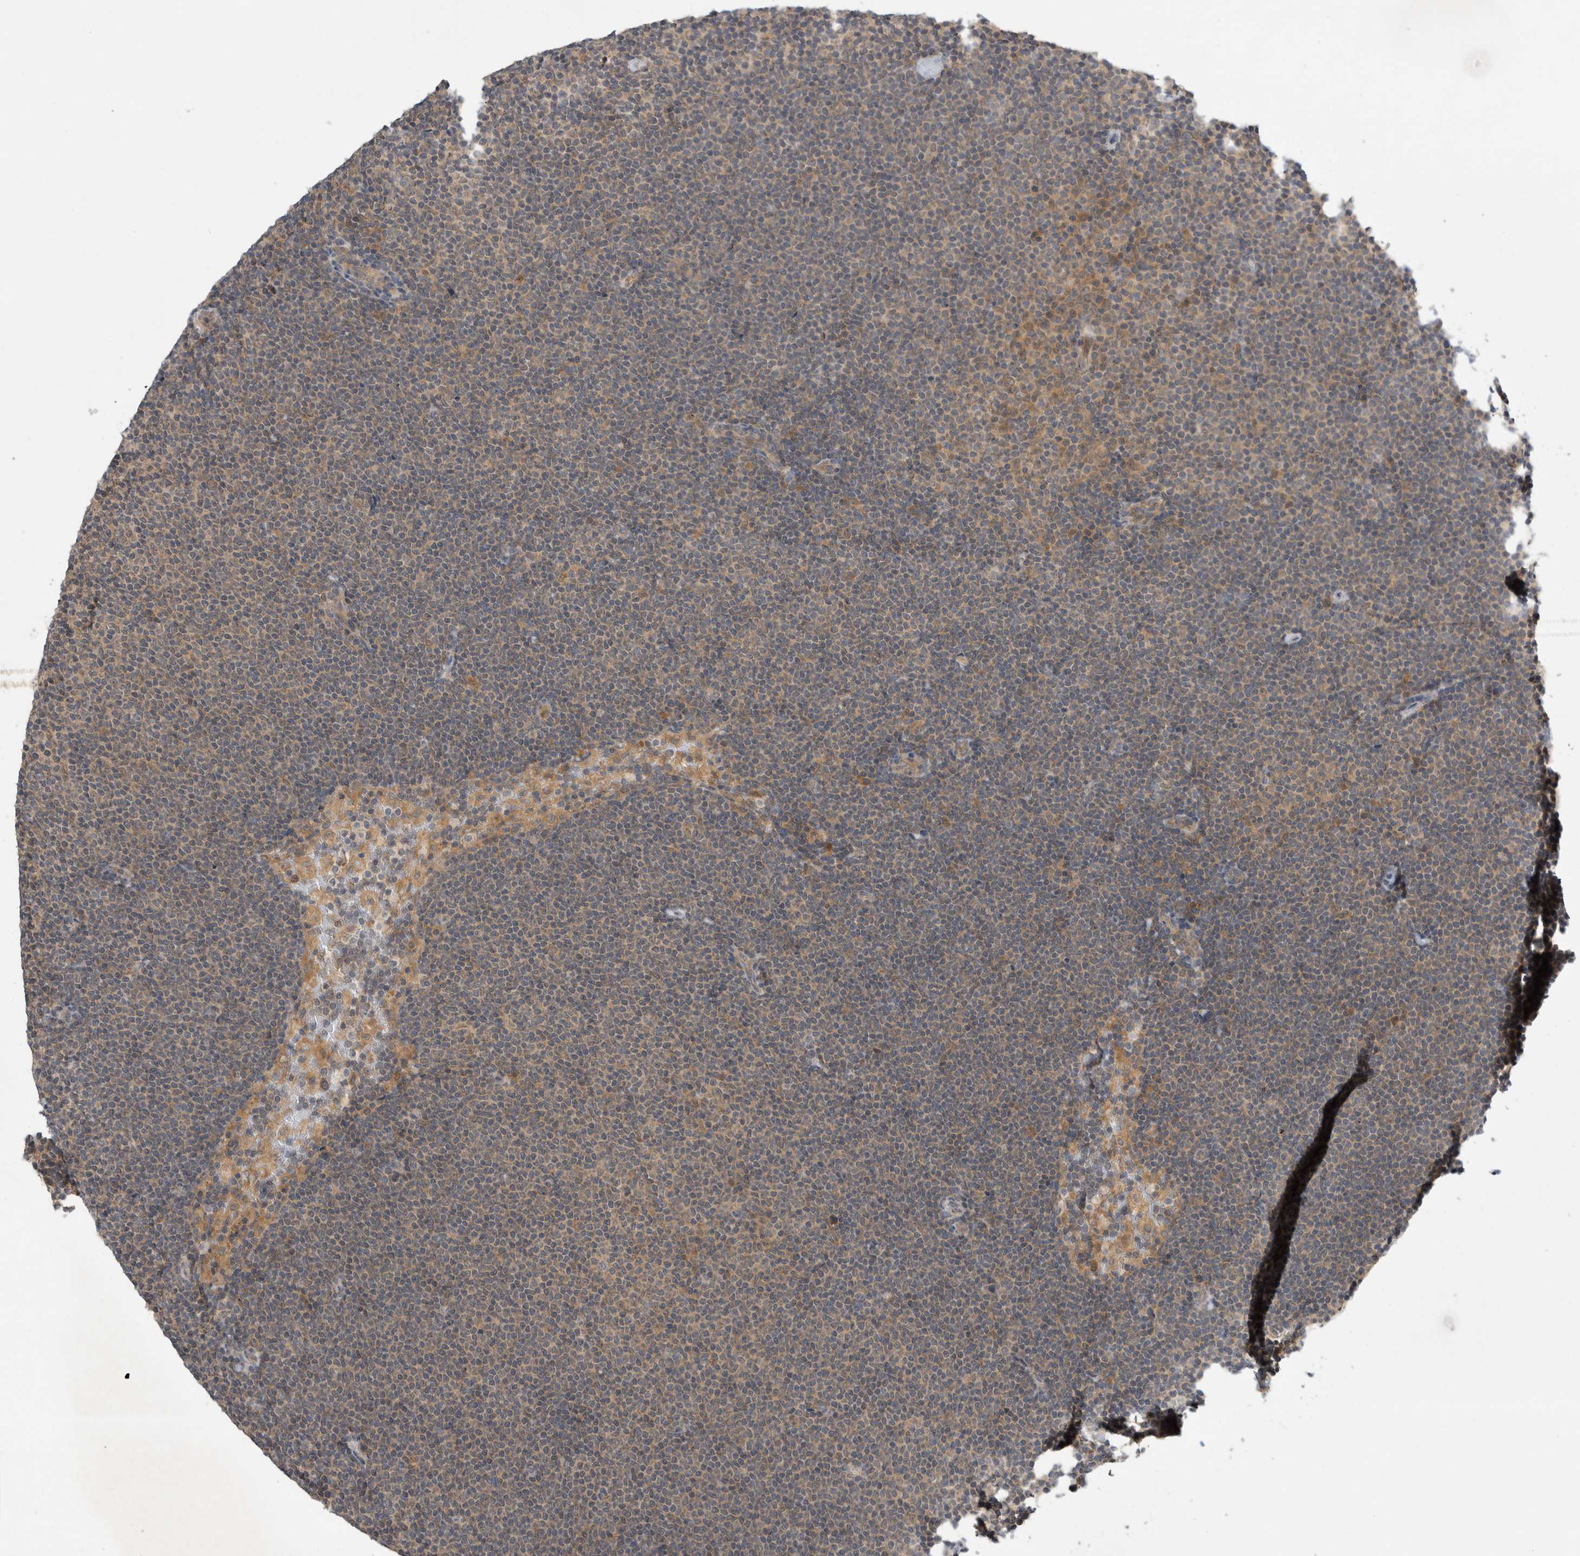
{"staining": {"intensity": "weak", "quantity": ">75%", "location": "cytoplasmic/membranous"}, "tissue": "lymphoma", "cell_type": "Tumor cells", "image_type": "cancer", "snomed": [{"axis": "morphology", "description": "Malignant lymphoma, non-Hodgkin's type, Low grade"}, {"axis": "topography", "description": "Lymph node"}], "caption": "A photomicrograph showing weak cytoplasmic/membranous expression in about >75% of tumor cells in lymphoma, as visualized by brown immunohistochemical staining.", "gene": "AASDHPPT", "patient": {"sex": "female", "age": 53}}